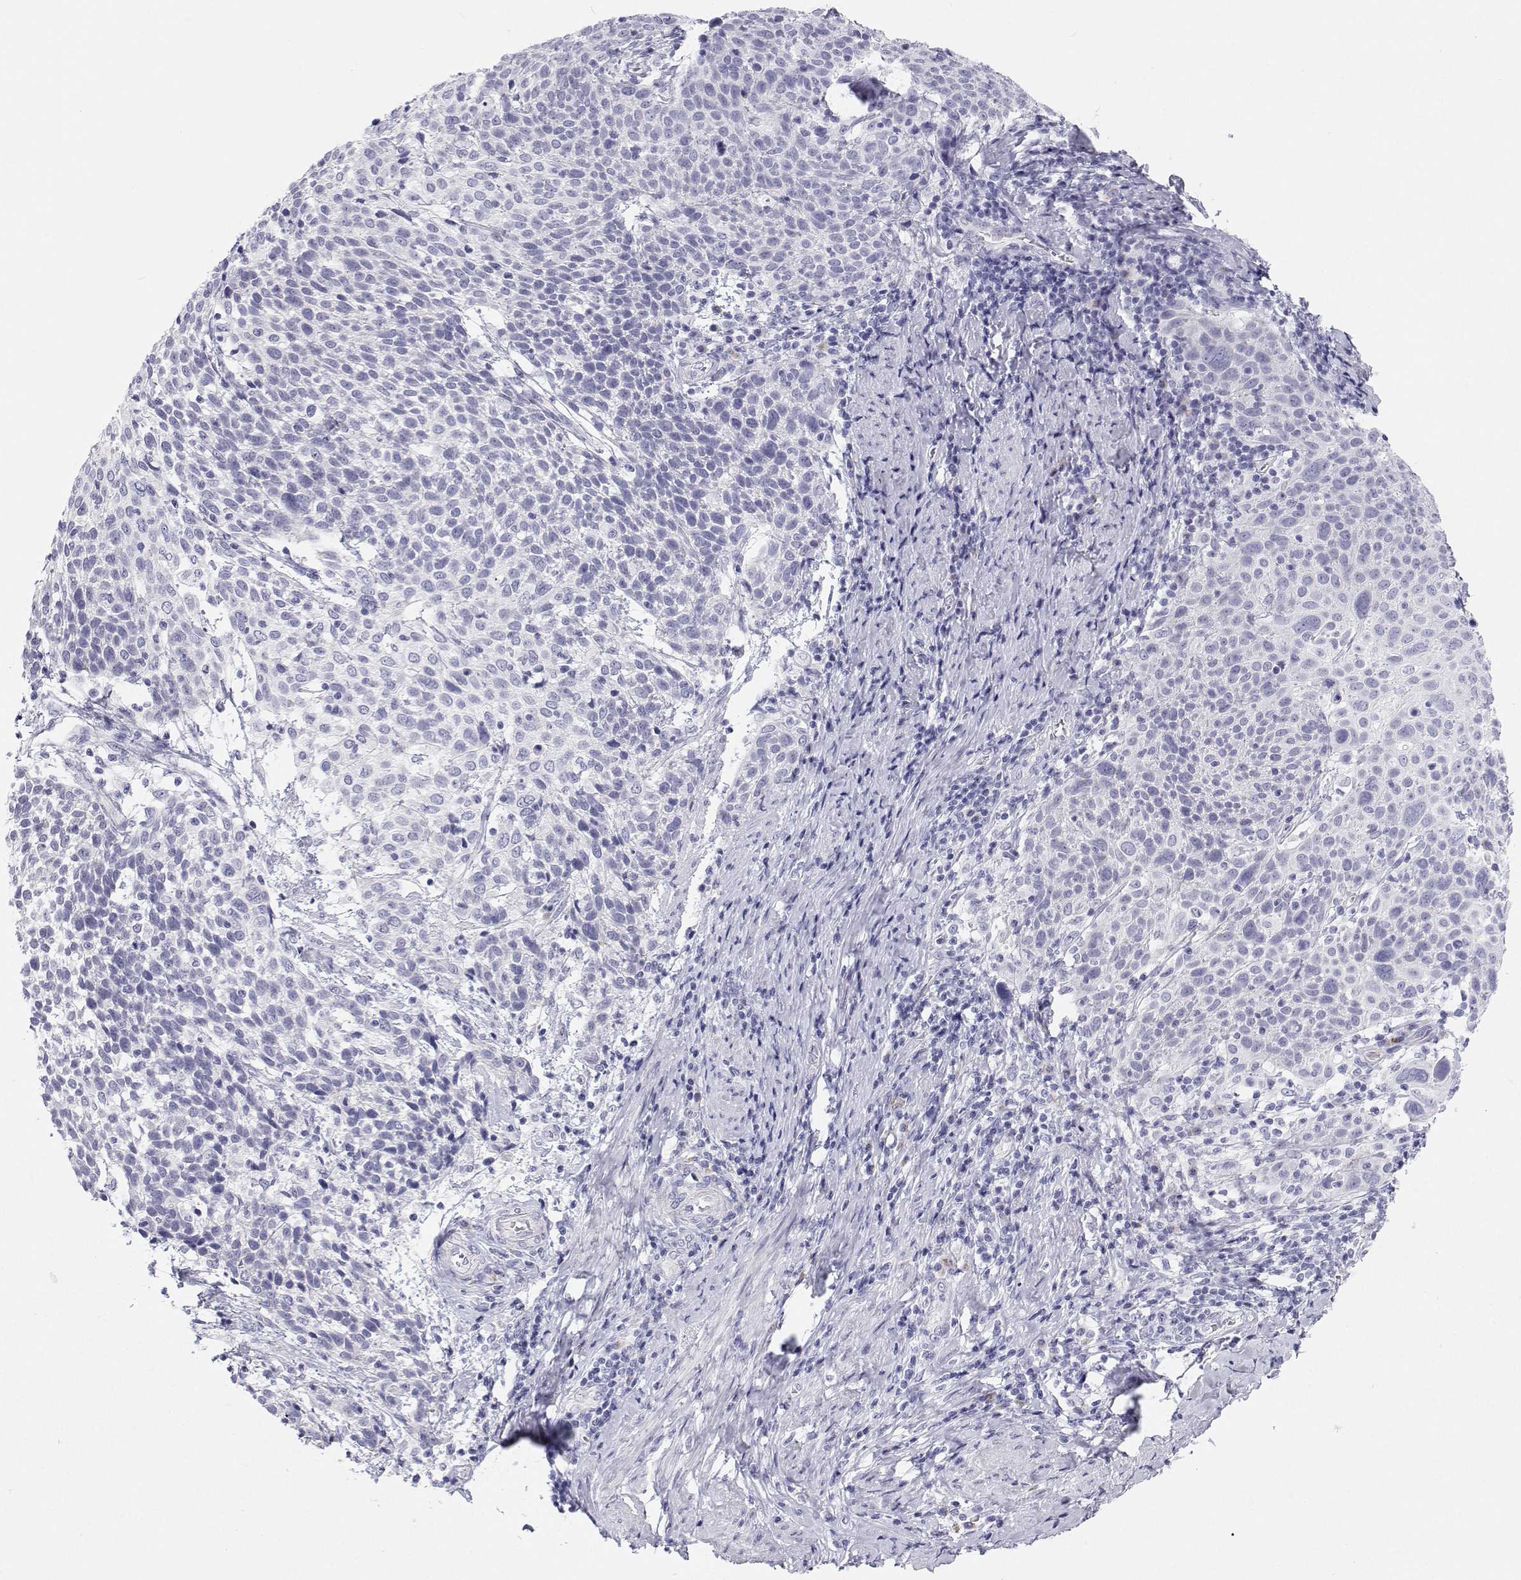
{"staining": {"intensity": "negative", "quantity": "none", "location": "none"}, "tissue": "cervical cancer", "cell_type": "Tumor cells", "image_type": "cancer", "snomed": [{"axis": "morphology", "description": "Squamous cell carcinoma, NOS"}, {"axis": "topography", "description": "Cervix"}], "caption": "There is no significant staining in tumor cells of squamous cell carcinoma (cervical). Brightfield microscopy of IHC stained with DAB (brown) and hematoxylin (blue), captured at high magnification.", "gene": "BHMT", "patient": {"sex": "female", "age": 61}}